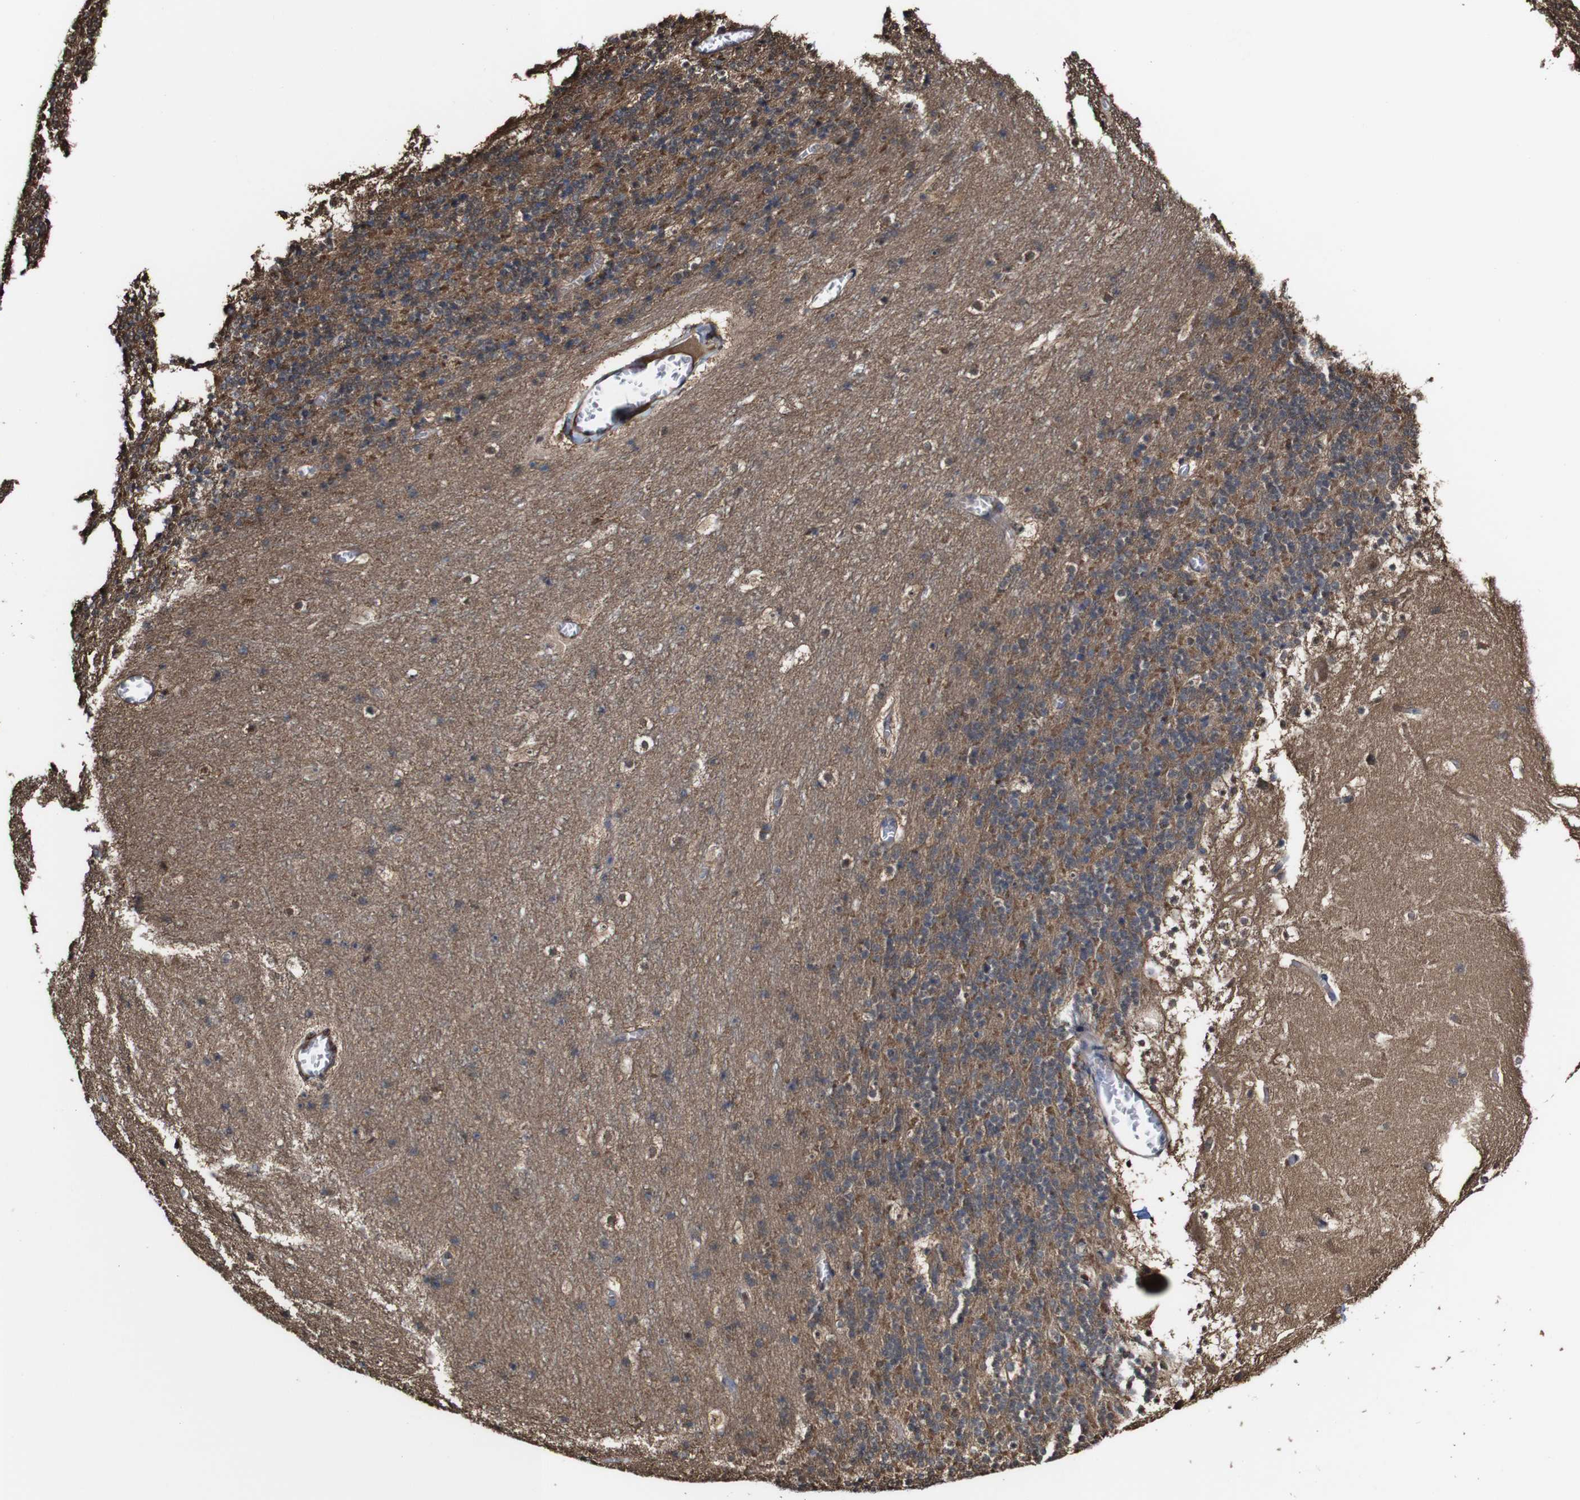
{"staining": {"intensity": "moderate", "quantity": ">75%", "location": "cytoplasmic/membranous"}, "tissue": "cerebellum", "cell_type": "Cells in granular layer", "image_type": "normal", "snomed": [{"axis": "morphology", "description": "Normal tissue, NOS"}, {"axis": "topography", "description": "Cerebellum"}], "caption": "A high-resolution image shows IHC staining of benign cerebellum, which reveals moderate cytoplasmic/membranous positivity in about >75% of cells in granular layer.", "gene": "PTPRR", "patient": {"sex": "male", "age": 45}}